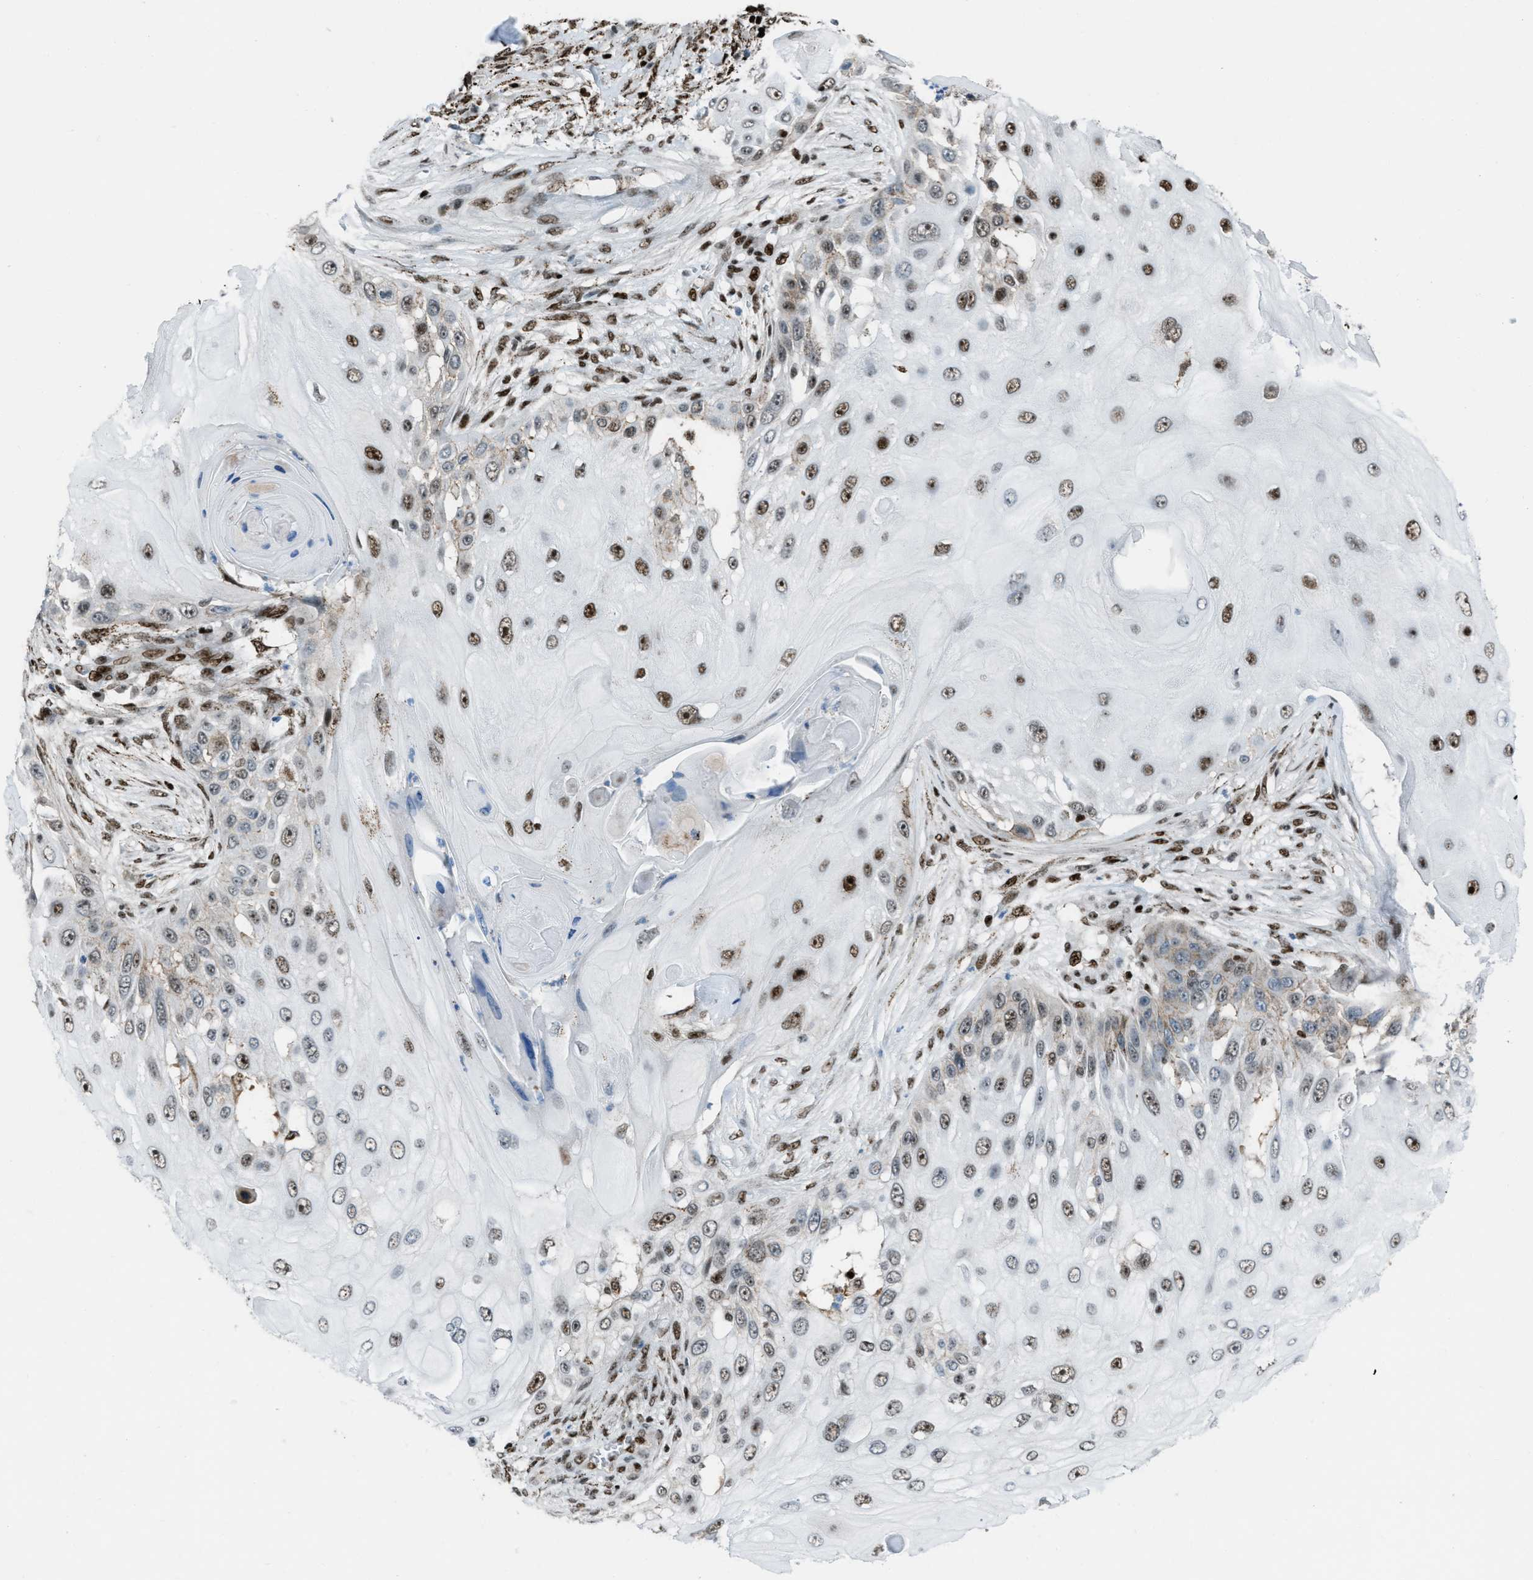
{"staining": {"intensity": "strong", "quantity": ">75%", "location": "nuclear"}, "tissue": "skin cancer", "cell_type": "Tumor cells", "image_type": "cancer", "snomed": [{"axis": "morphology", "description": "Squamous cell carcinoma, NOS"}, {"axis": "topography", "description": "Skin"}], "caption": "IHC micrograph of skin squamous cell carcinoma stained for a protein (brown), which reveals high levels of strong nuclear expression in about >75% of tumor cells.", "gene": "SLFN5", "patient": {"sex": "female", "age": 44}}